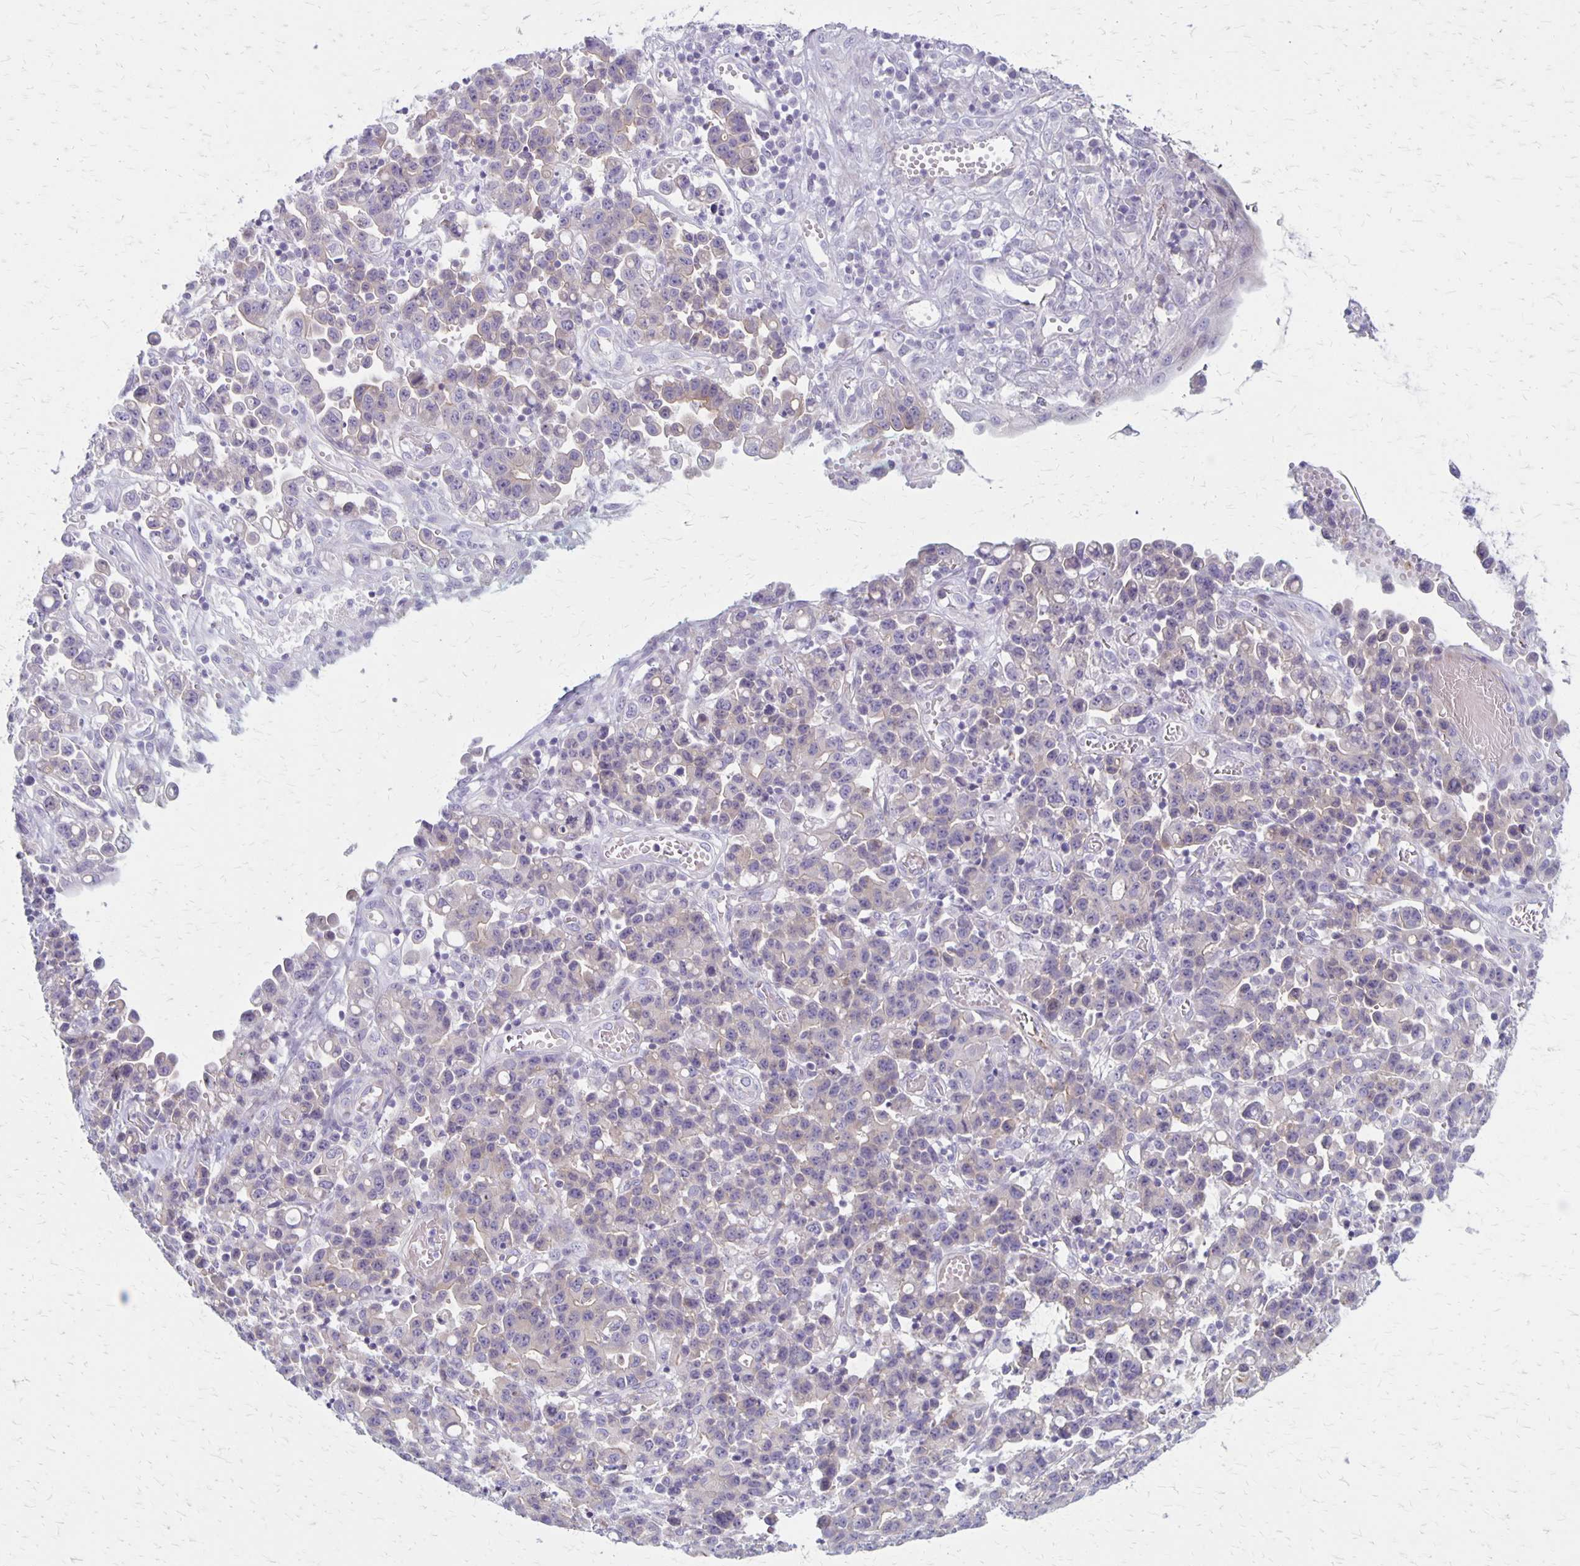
{"staining": {"intensity": "negative", "quantity": "none", "location": "none"}, "tissue": "stomach cancer", "cell_type": "Tumor cells", "image_type": "cancer", "snomed": [{"axis": "morphology", "description": "Adenocarcinoma, NOS"}, {"axis": "topography", "description": "Stomach, upper"}], "caption": "Adenocarcinoma (stomach) stained for a protein using immunohistochemistry (IHC) shows no positivity tumor cells.", "gene": "HOMER1", "patient": {"sex": "male", "age": 69}}